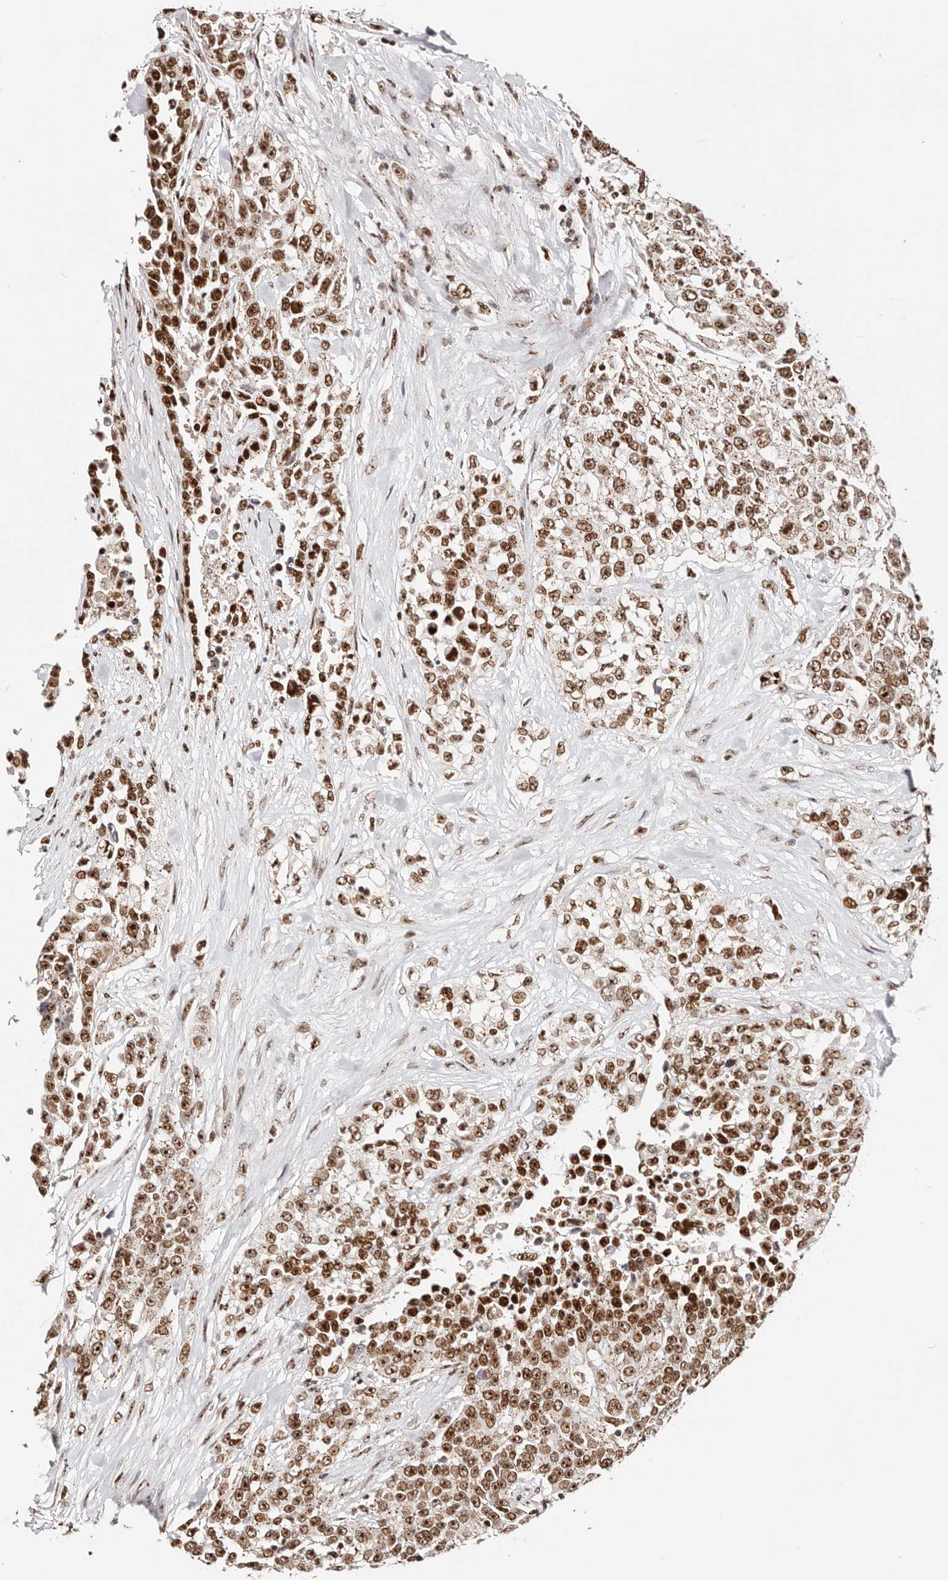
{"staining": {"intensity": "strong", "quantity": ">75%", "location": "nuclear"}, "tissue": "urothelial cancer", "cell_type": "Tumor cells", "image_type": "cancer", "snomed": [{"axis": "morphology", "description": "Urothelial carcinoma, High grade"}, {"axis": "topography", "description": "Urinary bladder"}], "caption": "A high-resolution image shows IHC staining of urothelial cancer, which shows strong nuclear staining in approximately >75% of tumor cells.", "gene": "IQGAP3", "patient": {"sex": "female", "age": 80}}